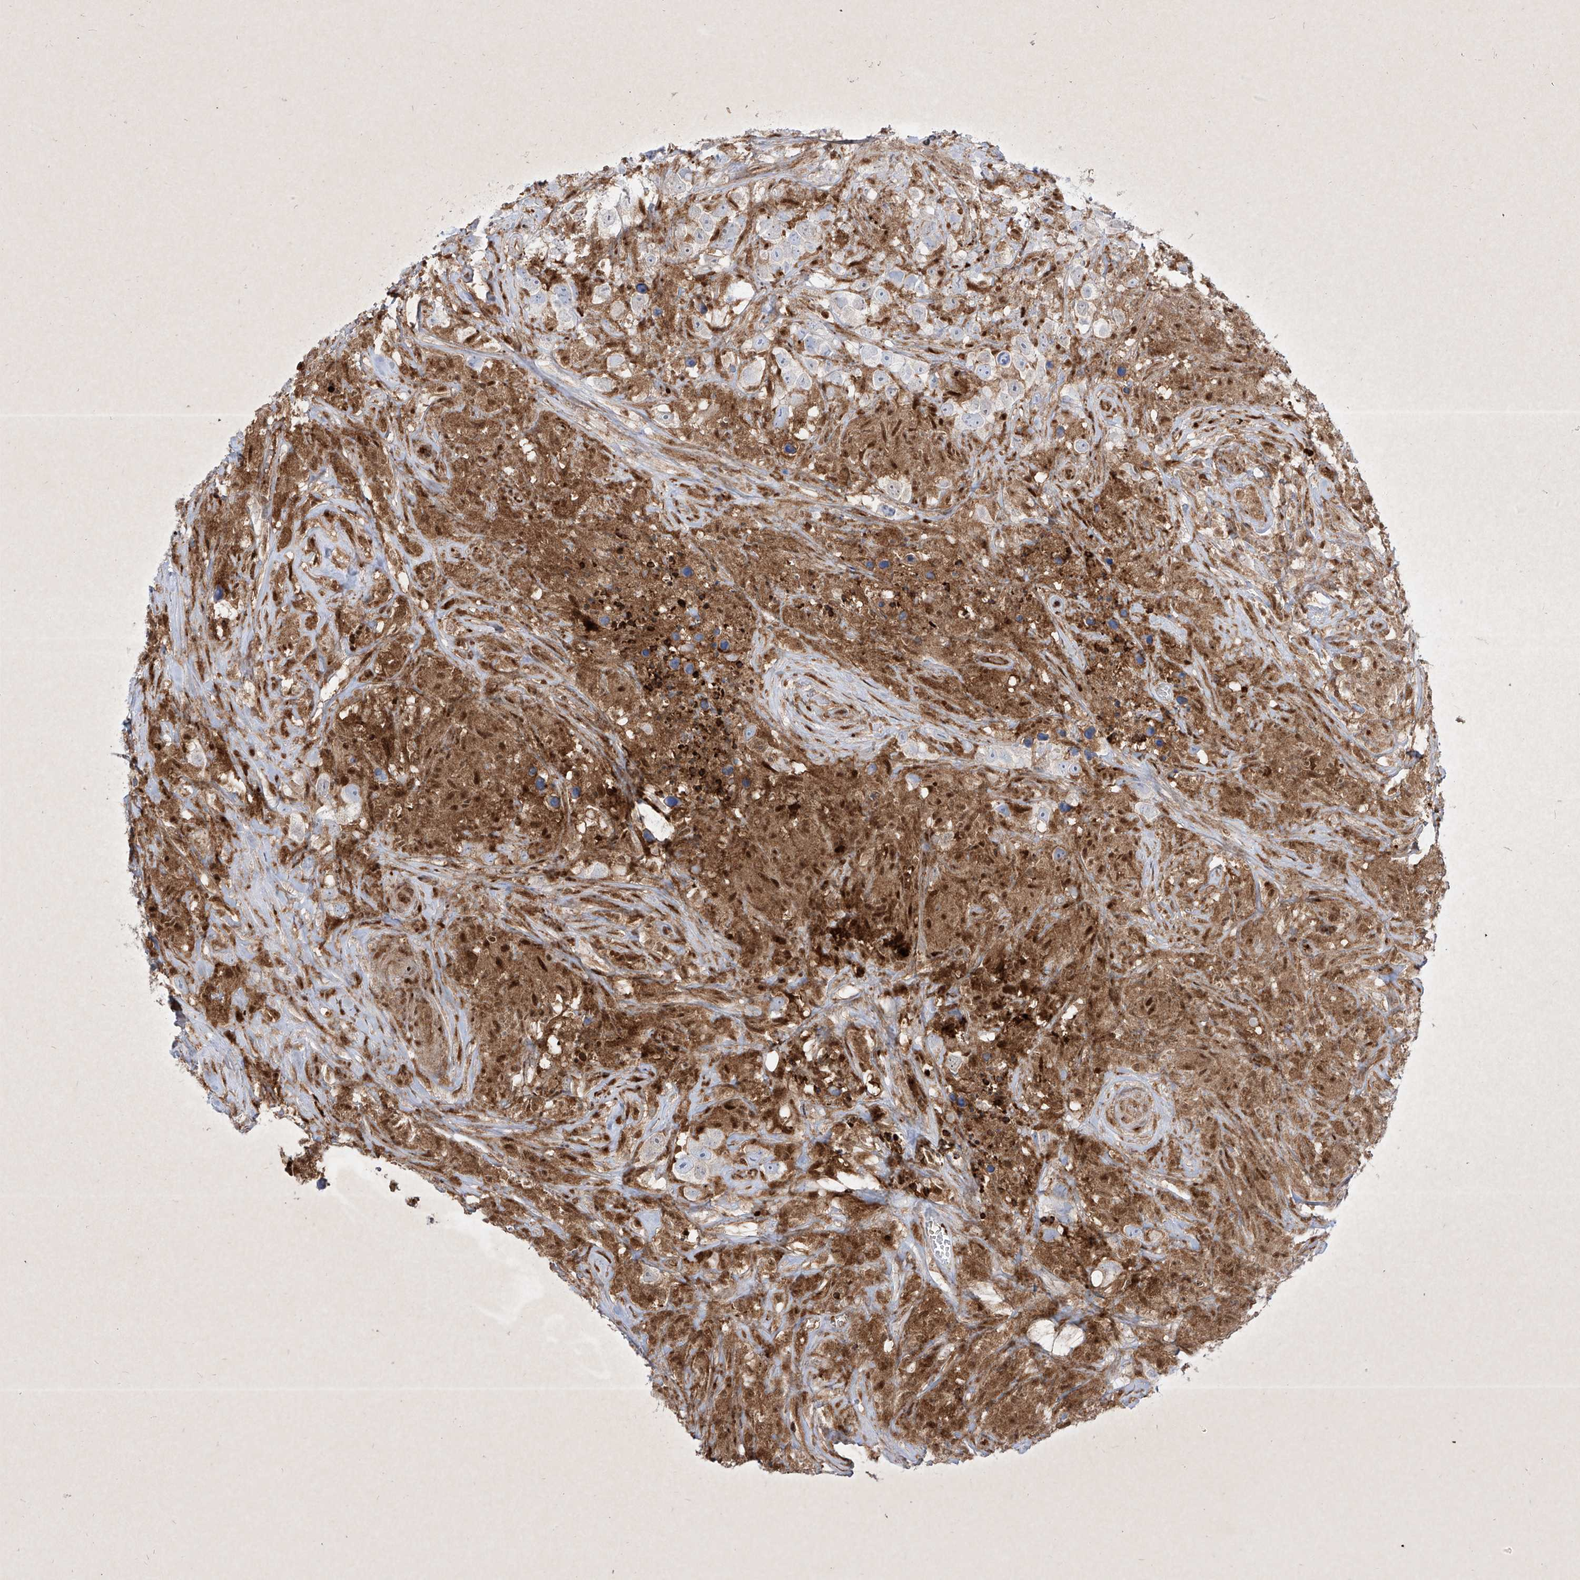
{"staining": {"intensity": "negative", "quantity": "none", "location": "none"}, "tissue": "testis cancer", "cell_type": "Tumor cells", "image_type": "cancer", "snomed": [{"axis": "morphology", "description": "Seminoma, NOS"}, {"axis": "topography", "description": "Testis"}], "caption": "An image of testis cancer (seminoma) stained for a protein reveals no brown staining in tumor cells. The staining is performed using DAB (3,3'-diaminobenzidine) brown chromogen with nuclei counter-stained in using hematoxylin.", "gene": "PSMB10", "patient": {"sex": "male", "age": 49}}